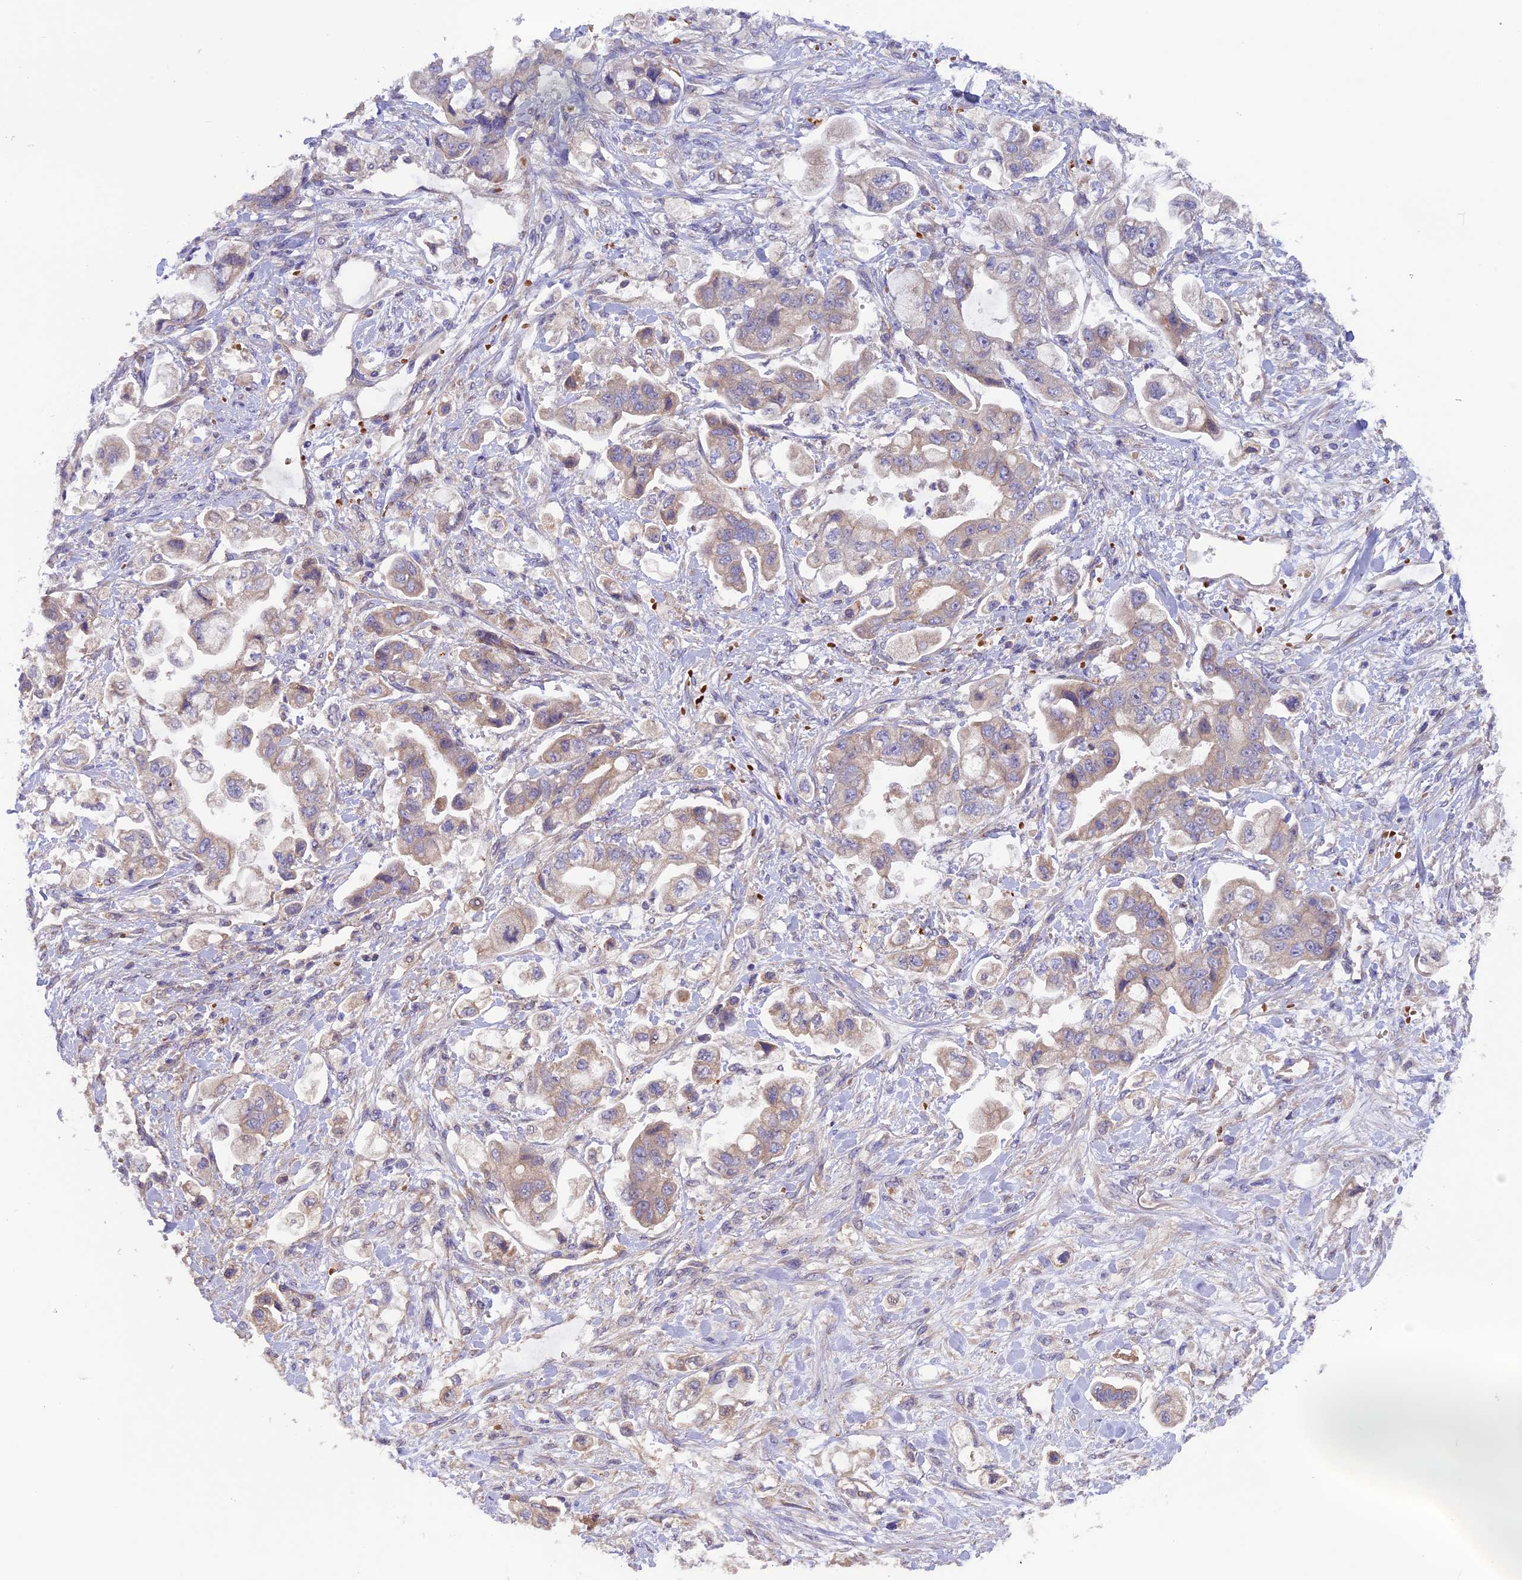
{"staining": {"intensity": "weak", "quantity": "25%-75%", "location": "cytoplasmic/membranous"}, "tissue": "stomach cancer", "cell_type": "Tumor cells", "image_type": "cancer", "snomed": [{"axis": "morphology", "description": "Adenocarcinoma, NOS"}, {"axis": "topography", "description": "Stomach"}], "caption": "IHC of stomach adenocarcinoma reveals low levels of weak cytoplasmic/membranous positivity in approximately 25%-75% of tumor cells.", "gene": "DUS3L", "patient": {"sex": "male", "age": 62}}